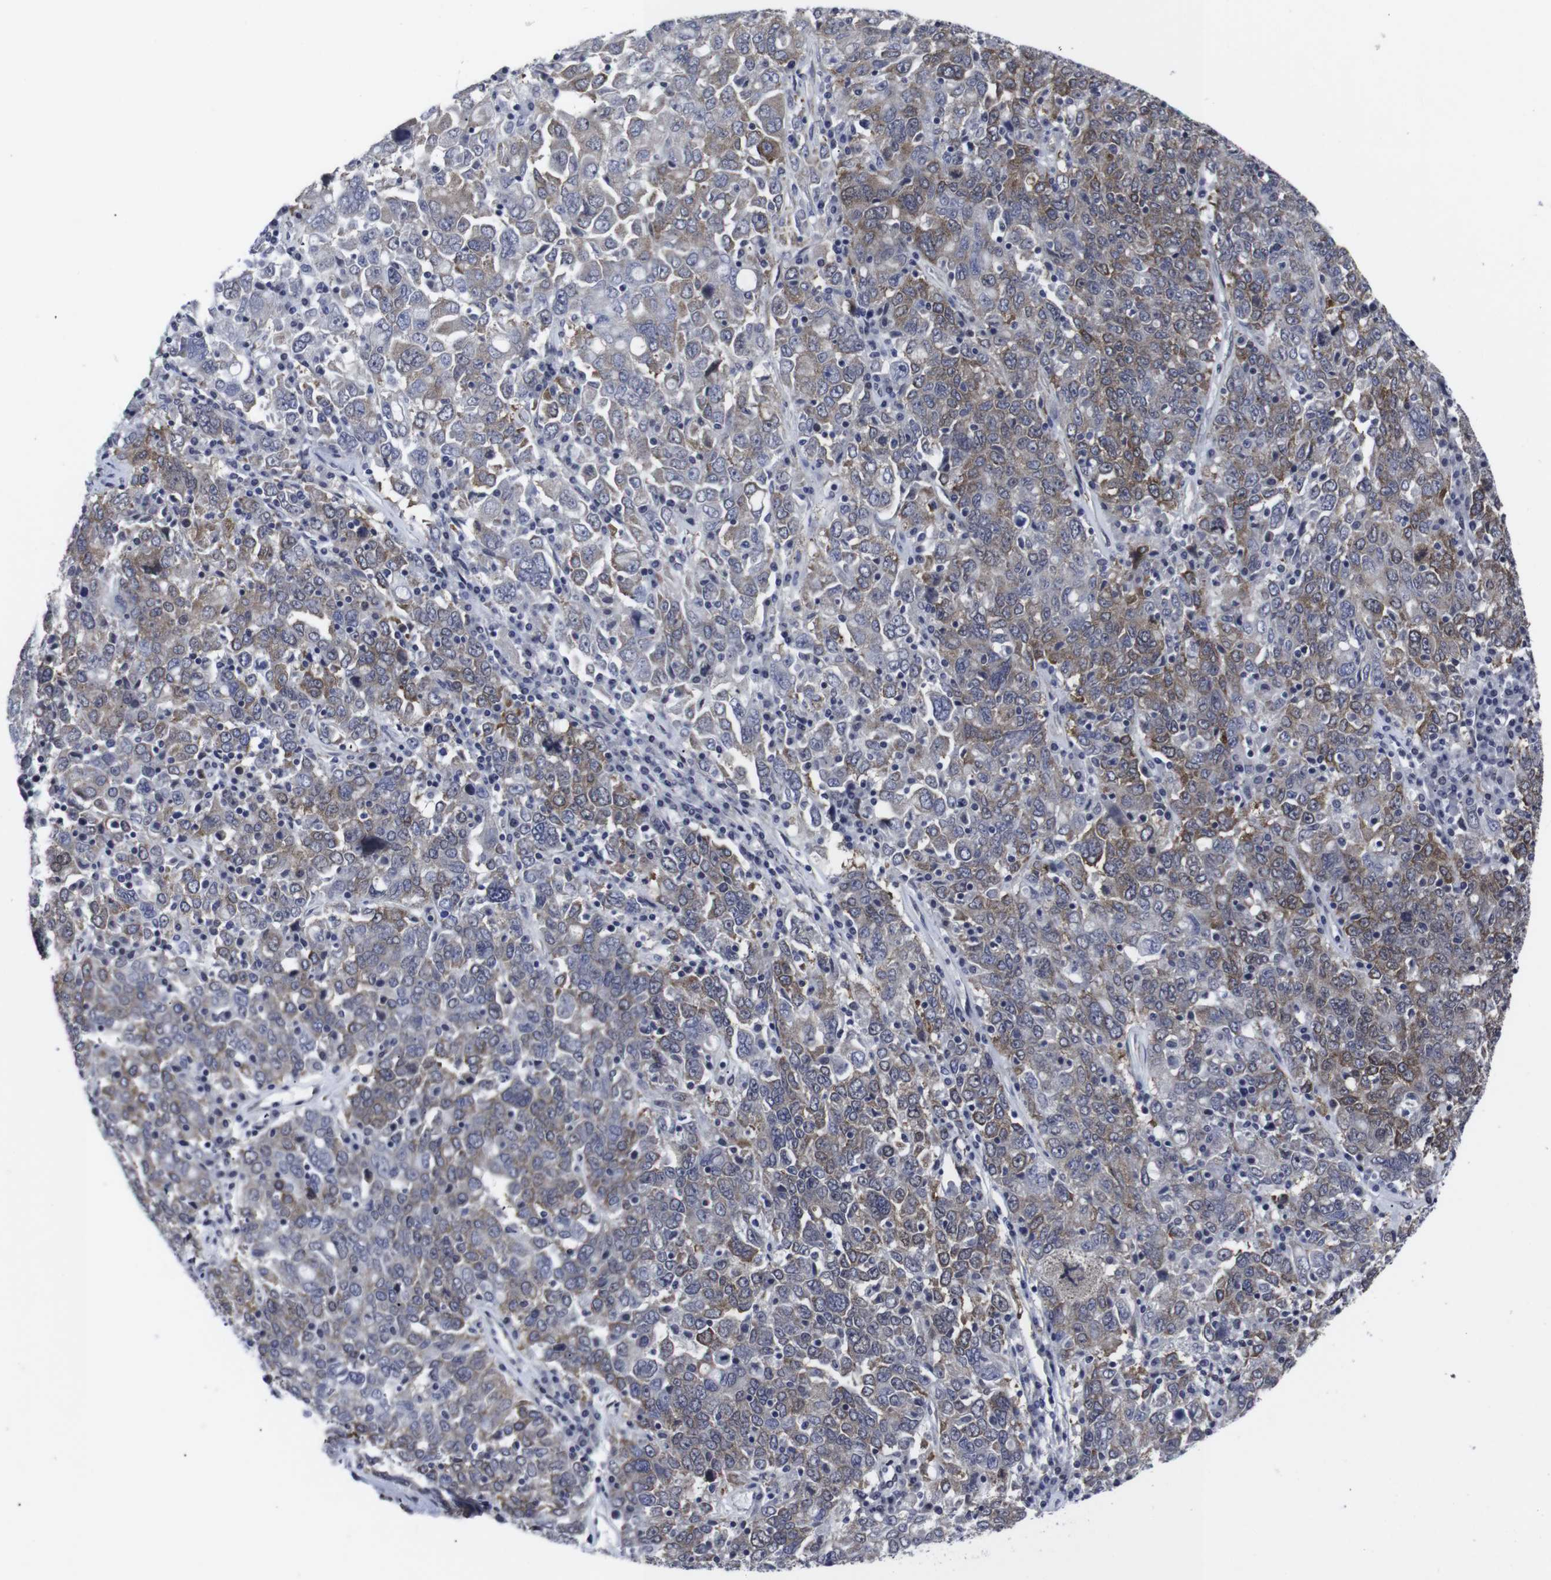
{"staining": {"intensity": "moderate", "quantity": ">75%", "location": "cytoplasmic/membranous"}, "tissue": "ovarian cancer", "cell_type": "Tumor cells", "image_type": "cancer", "snomed": [{"axis": "morphology", "description": "Carcinoma, endometroid"}, {"axis": "topography", "description": "Ovary"}], "caption": "Endometroid carcinoma (ovarian) stained with immunohistochemistry shows moderate cytoplasmic/membranous positivity in approximately >75% of tumor cells.", "gene": "GEMIN2", "patient": {"sex": "female", "age": 62}}